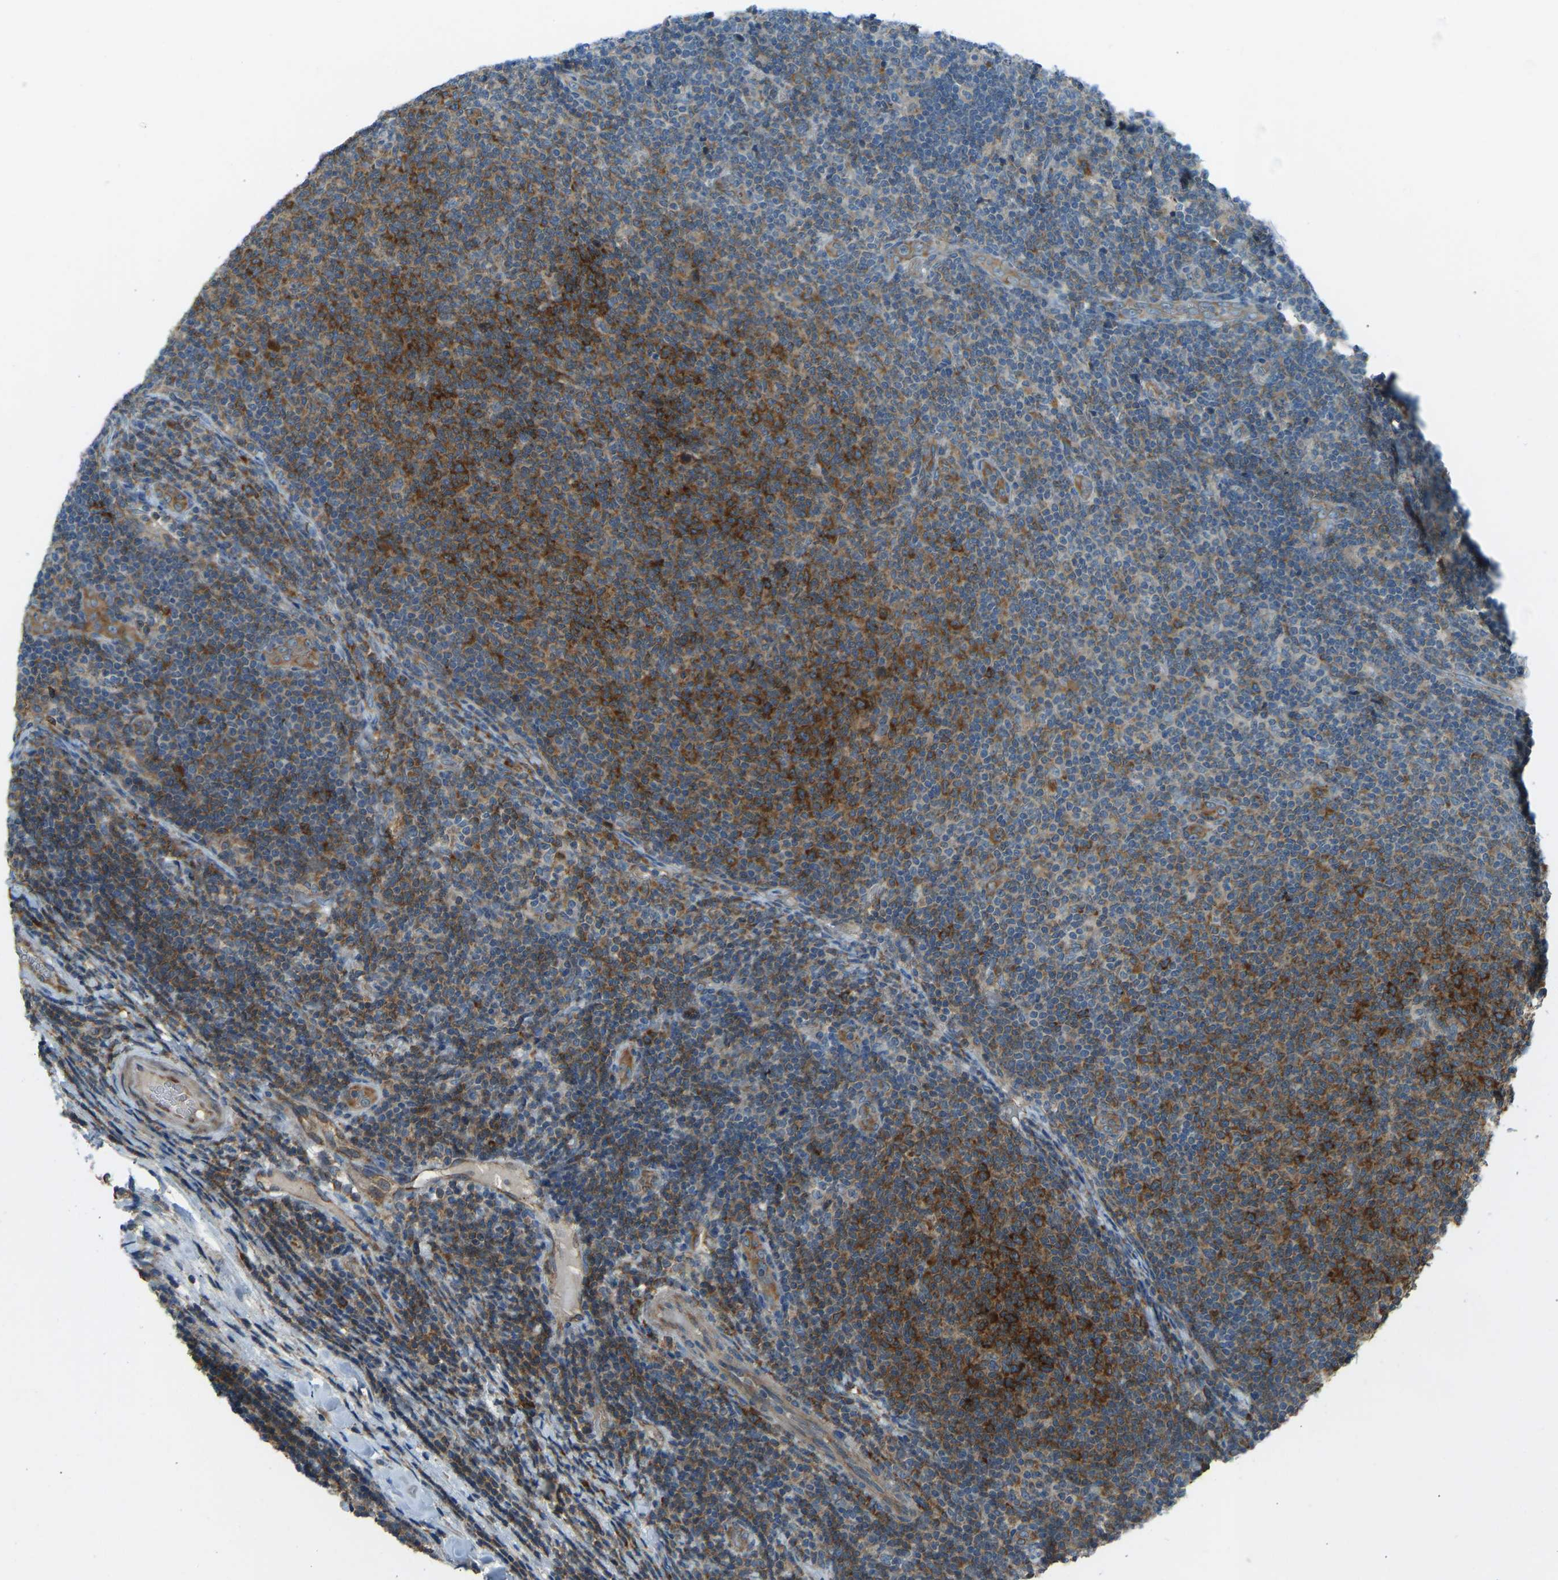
{"staining": {"intensity": "strong", "quantity": "25%-75%", "location": "cytoplasmic/membranous"}, "tissue": "lymphoma", "cell_type": "Tumor cells", "image_type": "cancer", "snomed": [{"axis": "morphology", "description": "Malignant lymphoma, non-Hodgkin's type, Low grade"}, {"axis": "topography", "description": "Lymph node"}], "caption": "A brown stain labels strong cytoplasmic/membranous expression of a protein in human lymphoma tumor cells.", "gene": "STAU2", "patient": {"sex": "male", "age": 66}}